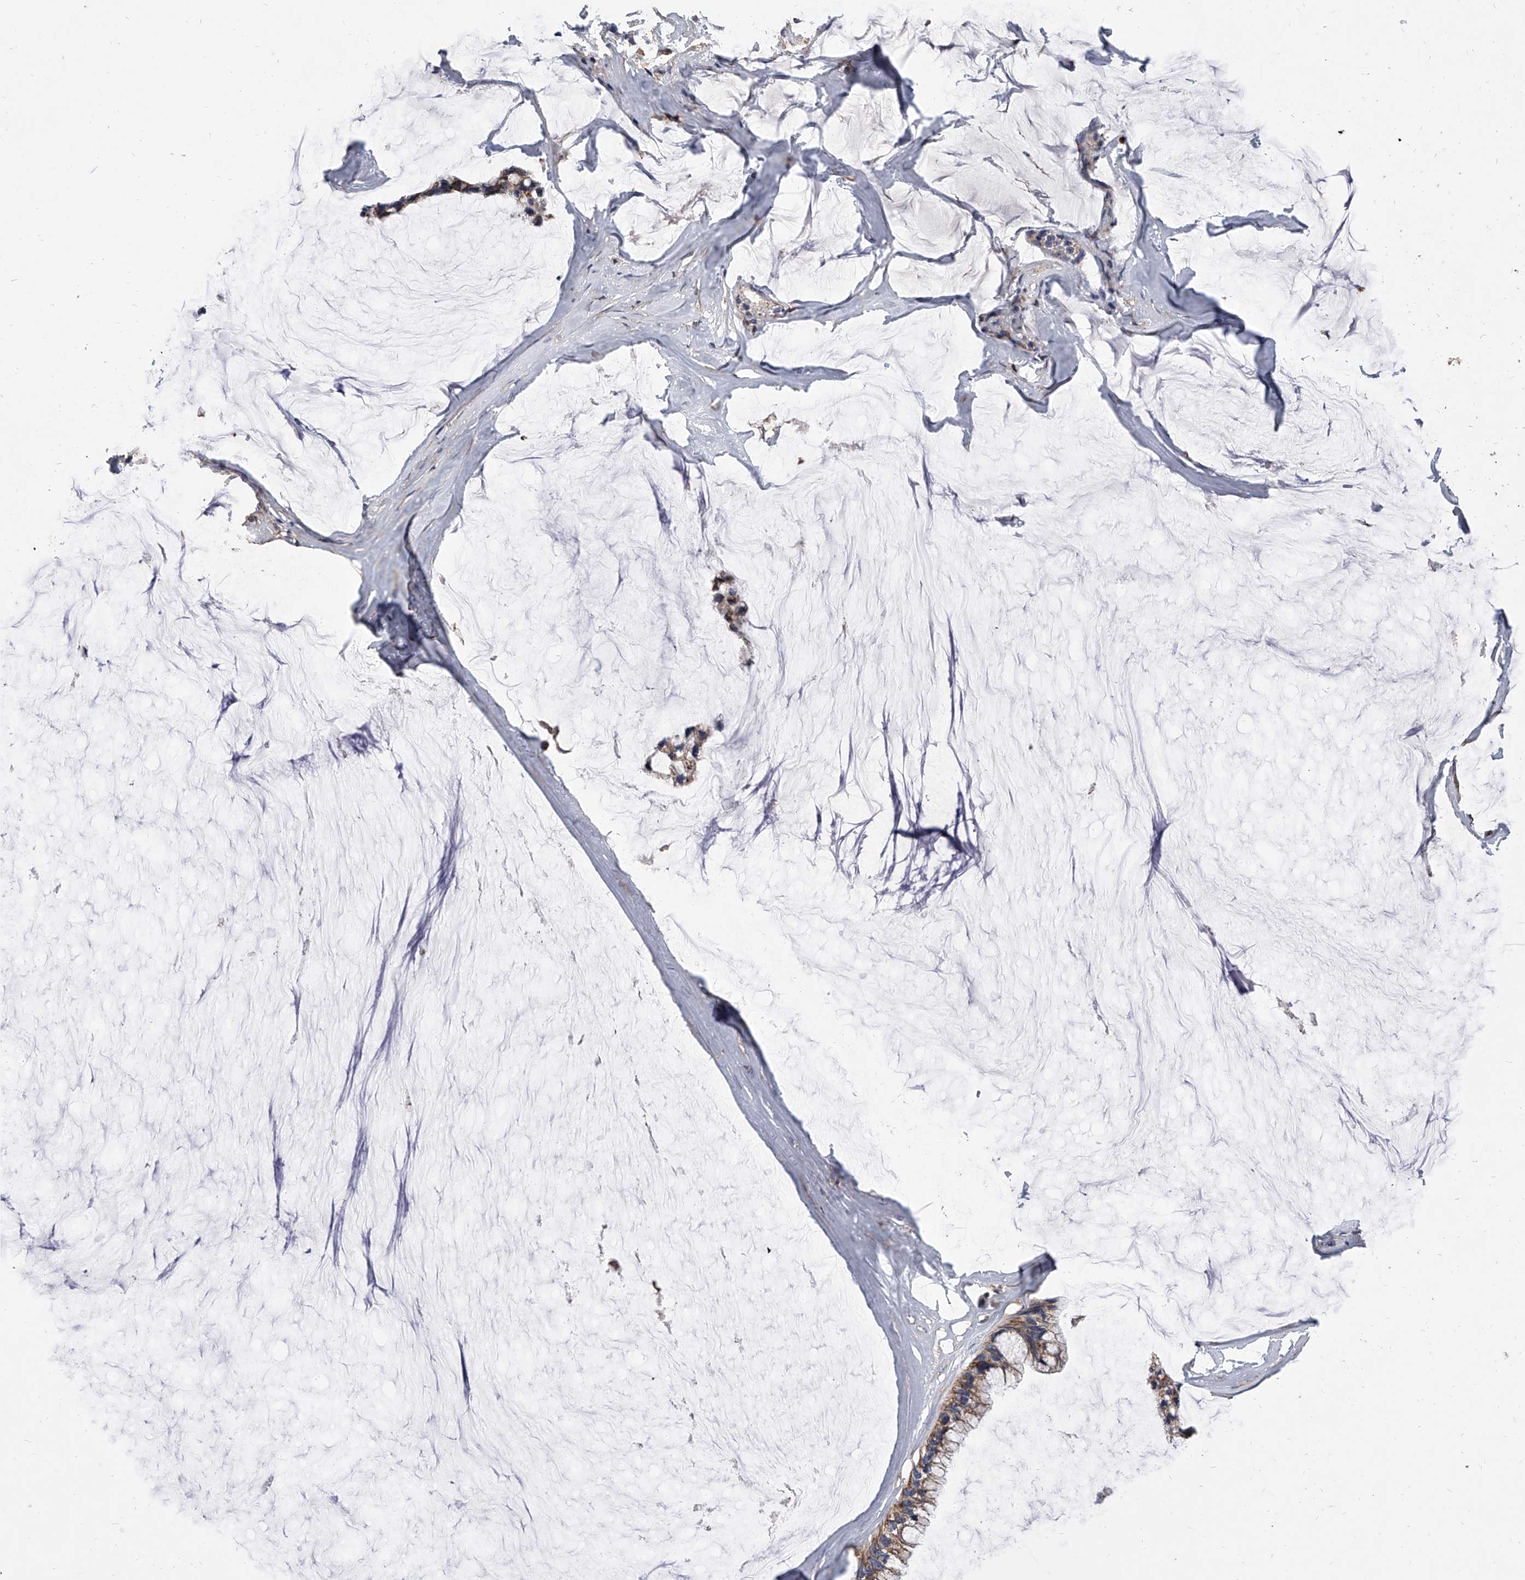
{"staining": {"intensity": "moderate", "quantity": ">75%", "location": "cytoplasmic/membranous"}, "tissue": "ovarian cancer", "cell_type": "Tumor cells", "image_type": "cancer", "snomed": [{"axis": "morphology", "description": "Cystadenocarcinoma, mucinous, NOS"}, {"axis": "topography", "description": "Ovary"}], "caption": "Immunohistochemical staining of ovarian cancer exhibits medium levels of moderate cytoplasmic/membranous protein staining in about >75% of tumor cells.", "gene": "MRPL28", "patient": {"sex": "female", "age": 39}}